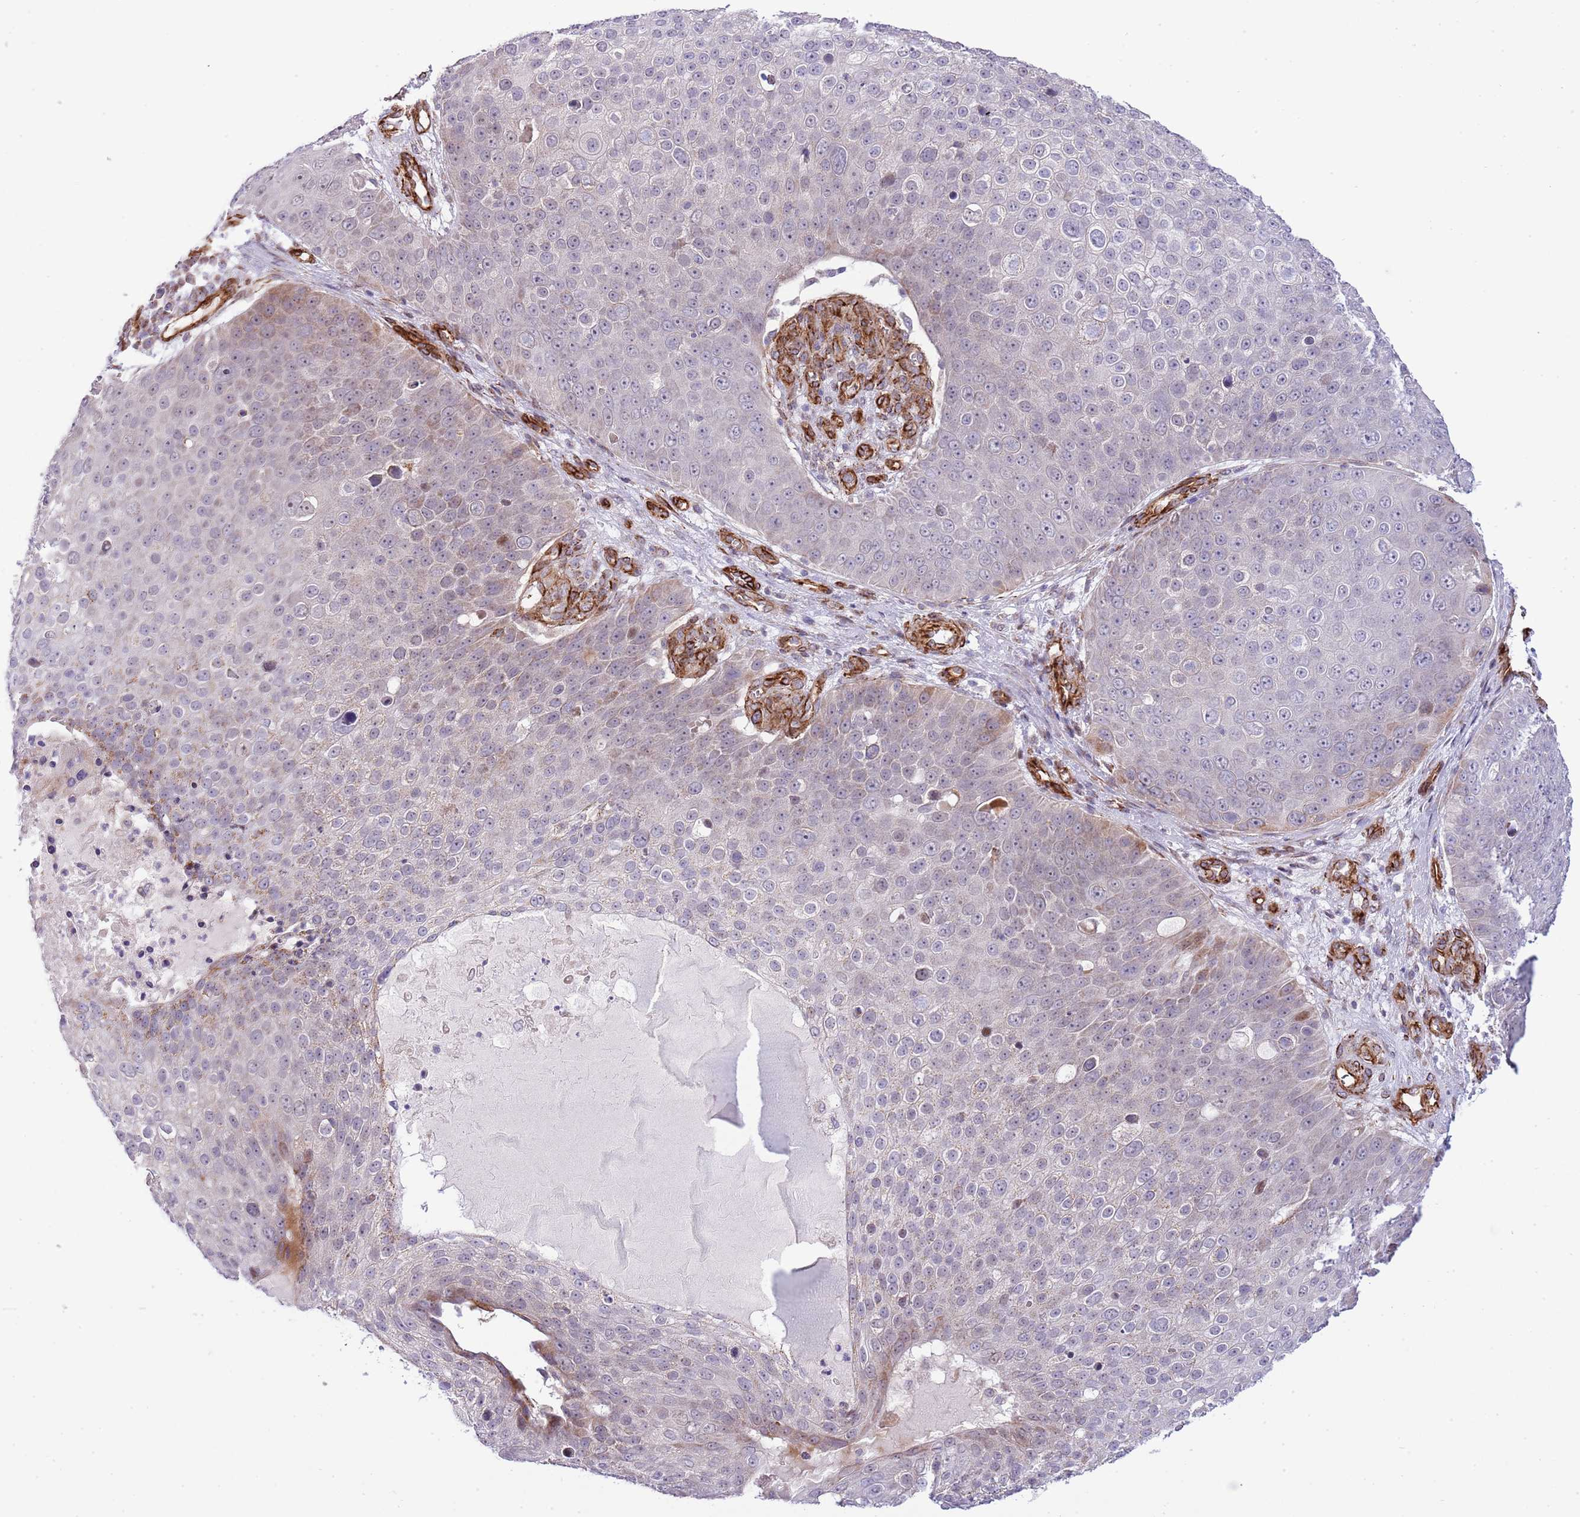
{"staining": {"intensity": "weak", "quantity": "<25%", "location": "cytoplasmic/membranous,nuclear"}, "tissue": "skin cancer", "cell_type": "Tumor cells", "image_type": "cancer", "snomed": [{"axis": "morphology", "description": "Squamous cell carcinoma, NOS"}, {"axis": "topography", "description": "Skin"}], "caption": "Tumor cells show no significant positivity in skin cancer (squamous cell carcinoma).", "gene": "NEK3", "patient": {"sex": "male", "age": 71}}